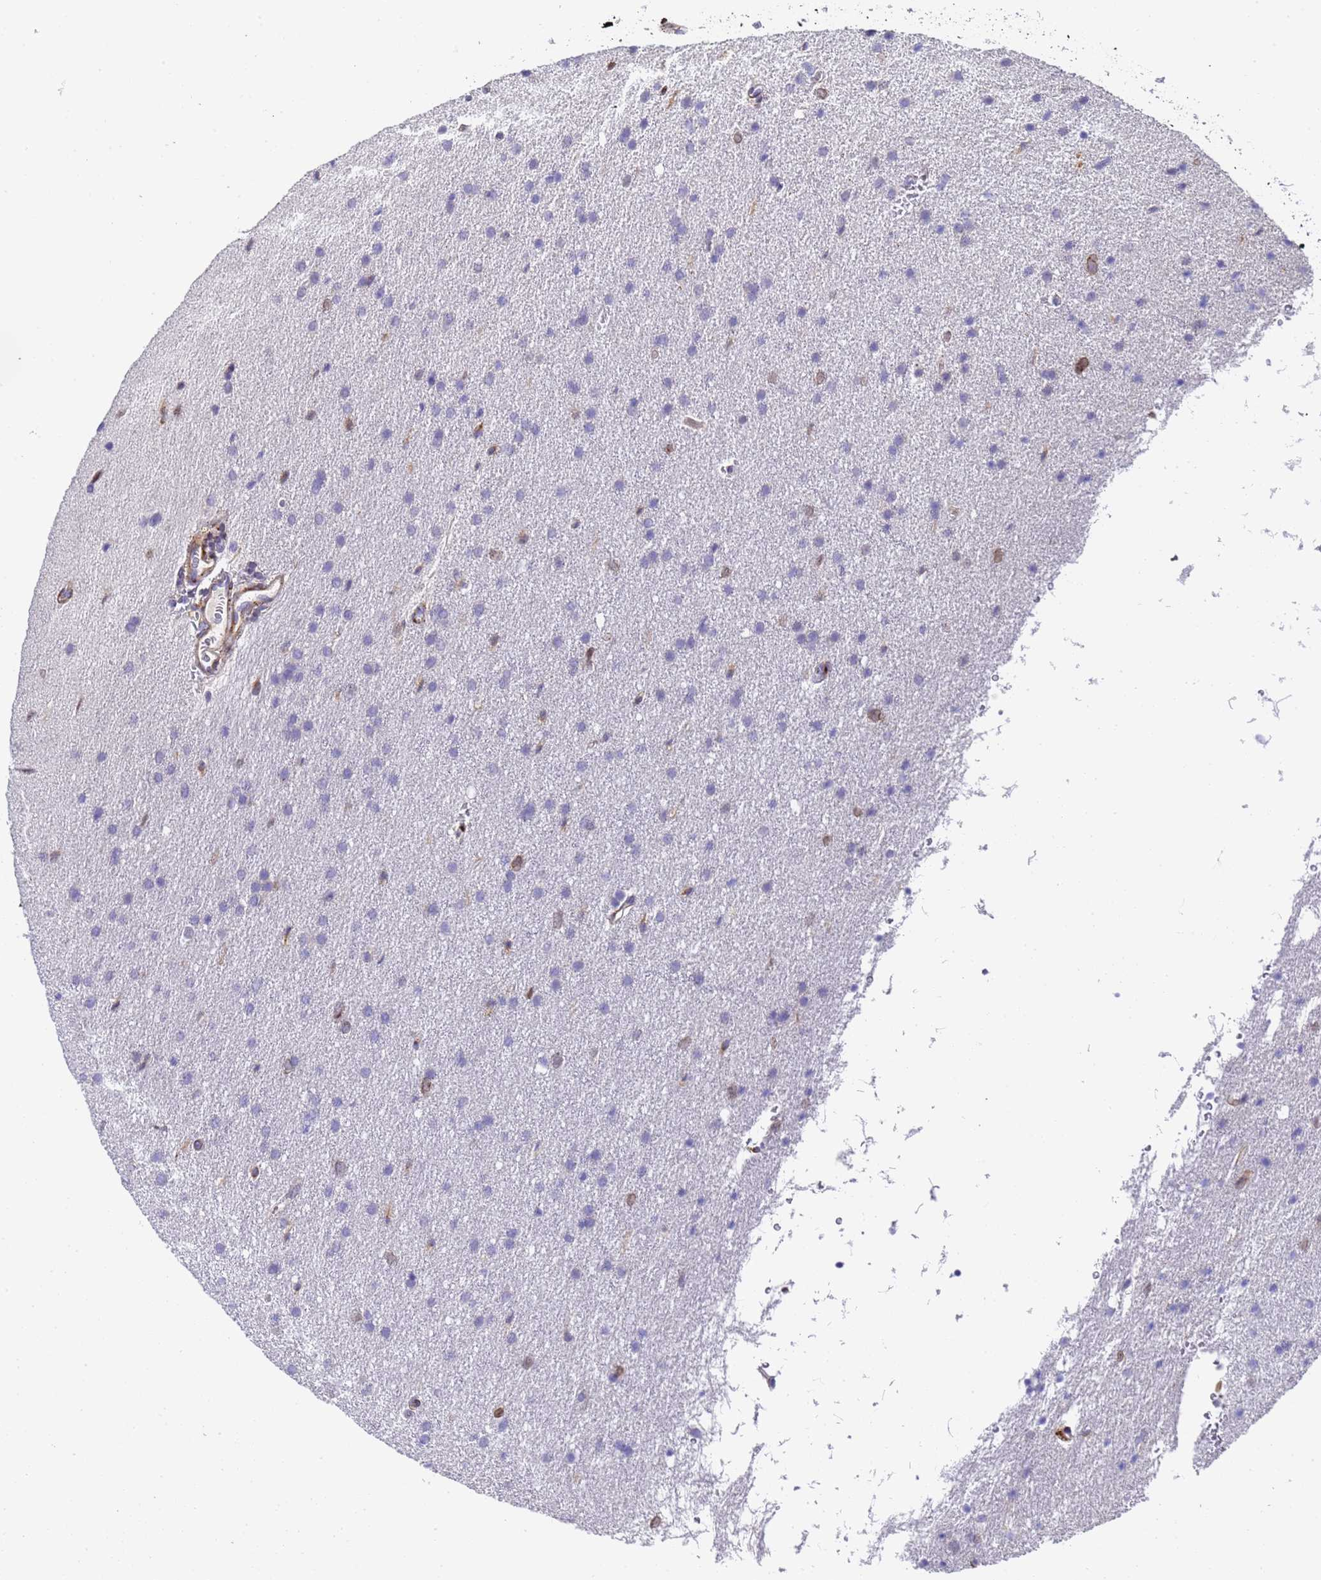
{"staining": {"intensity": "negative", "quantity": "none", "location": "none"}, "tissue": "glioma", "cell_type": "Tumor cells", "image_type": "cancer", "snomed": [{"axis": "morphology", "description": "Glioma, malignant, High grade"}, {"axis": "topography", "description": "Cerebral cortex"}], "caption": "The micrograph demonstrates no staining of tumor cells in glioma.", "gene": "IGFBP7", "patient": {"sex": "female", "age": 36}}